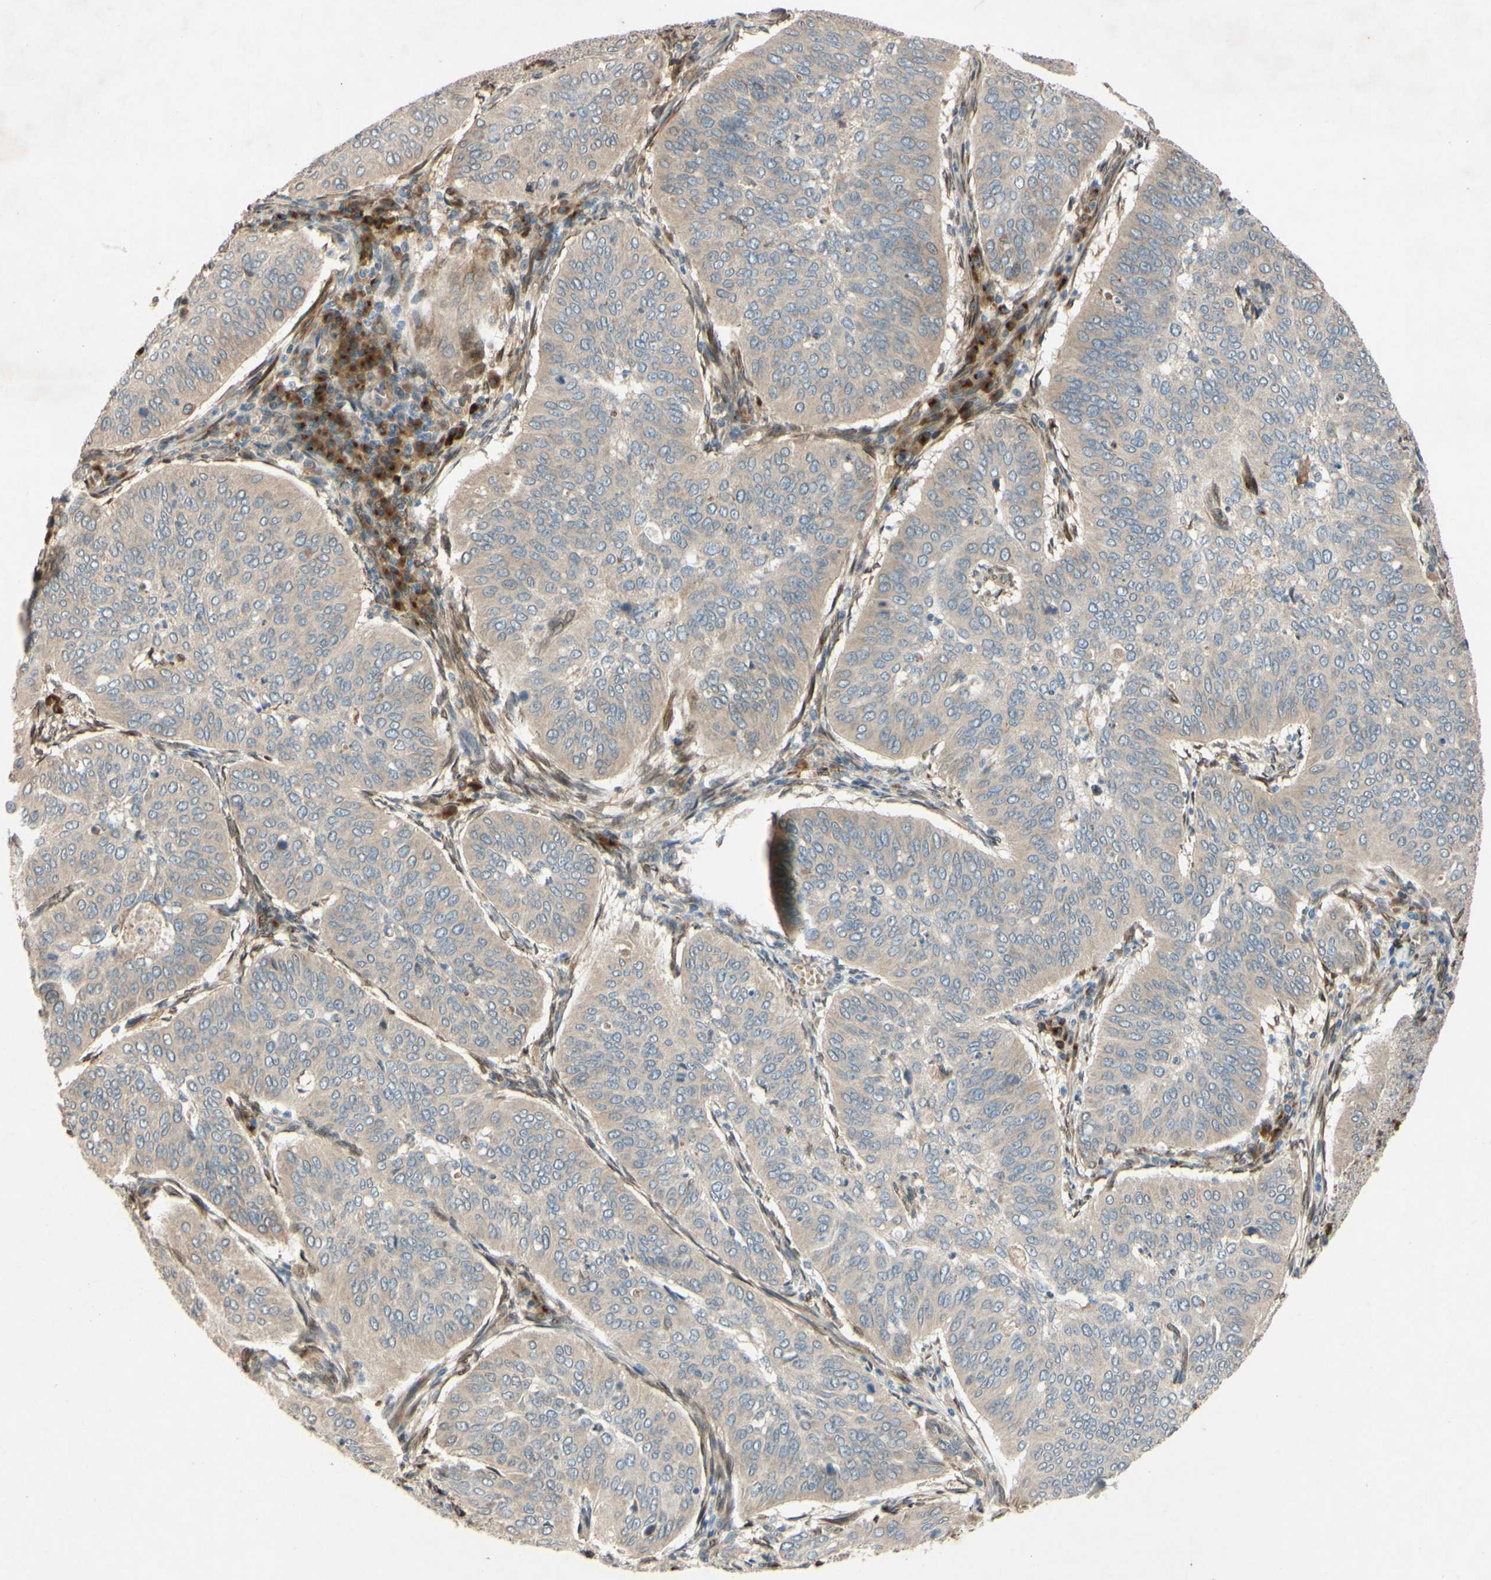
{"staining": {"intensity": "weak", "quantity": ">75%", "location": "cytoplasmic/membranous"}, "tissue": "cervical cancer", "cell_type": "Tumor cells", "image_type": "cancer", "snomed": [{"axis": "morphology", "description": "Normal tissue, NOS"}, {"axis": "morphology", "description": "Squamous cell carcinoma, NOS"}, {"axis": "topography", "description": "Cervix"}], "caption": "Approximately >75% of tumor cells in squamous cell carcinoma (cervical) exhibit weak cytoplasmic/membranous protein positivity as visualized by brown immunohistochemical staining.", "gene": "PTPRU", "patient": {"sex": "female", "age": 39}}